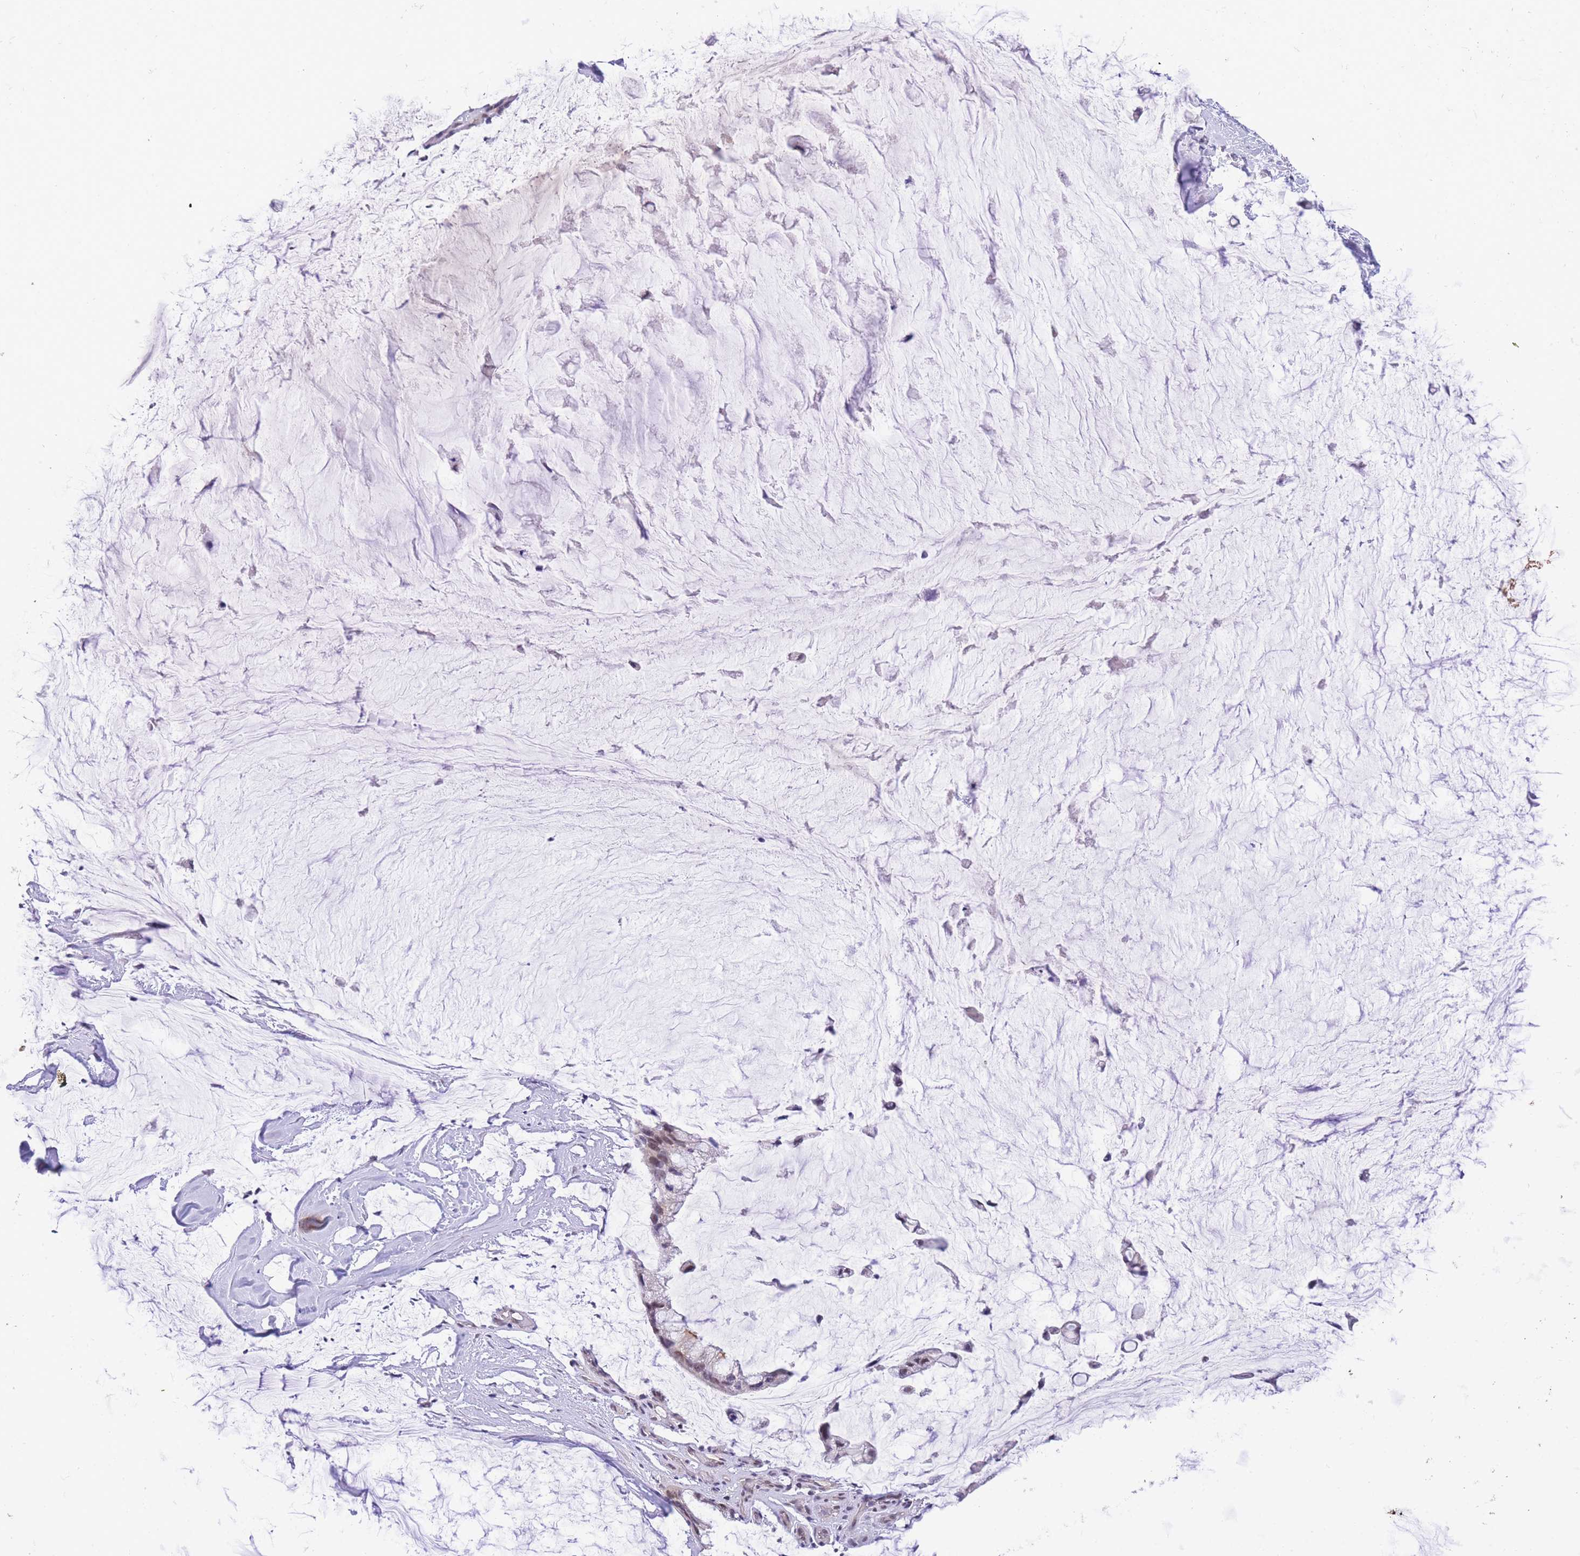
{"staining": {"intensity": "weak", "quantity": "25%-75%", "location": "nuclear"}, "tissue": "ovarian cancer", "cell_type": "Tumor cells", "image_type": "cancer", "snomed": [{"axis": "morphology", "description": "Cystadenocarcinoma, mucinous, NOS"}, {"axis": "topography", "description": "Ovary"}], "caption": "An immunohistochemistry (IHC) photomicrograph of tumor tissue is shown. Protein staining in brown labels weak nuclear positivity in ovarian mucinous cystadenocarcinoma within tumor cells. Immunohistochemistry (ihc) stains the protein of interest in brown and the nuclei are stained blue.", "gene": "SLC35F2", "patient": {"sex": "female", "age": 39}}